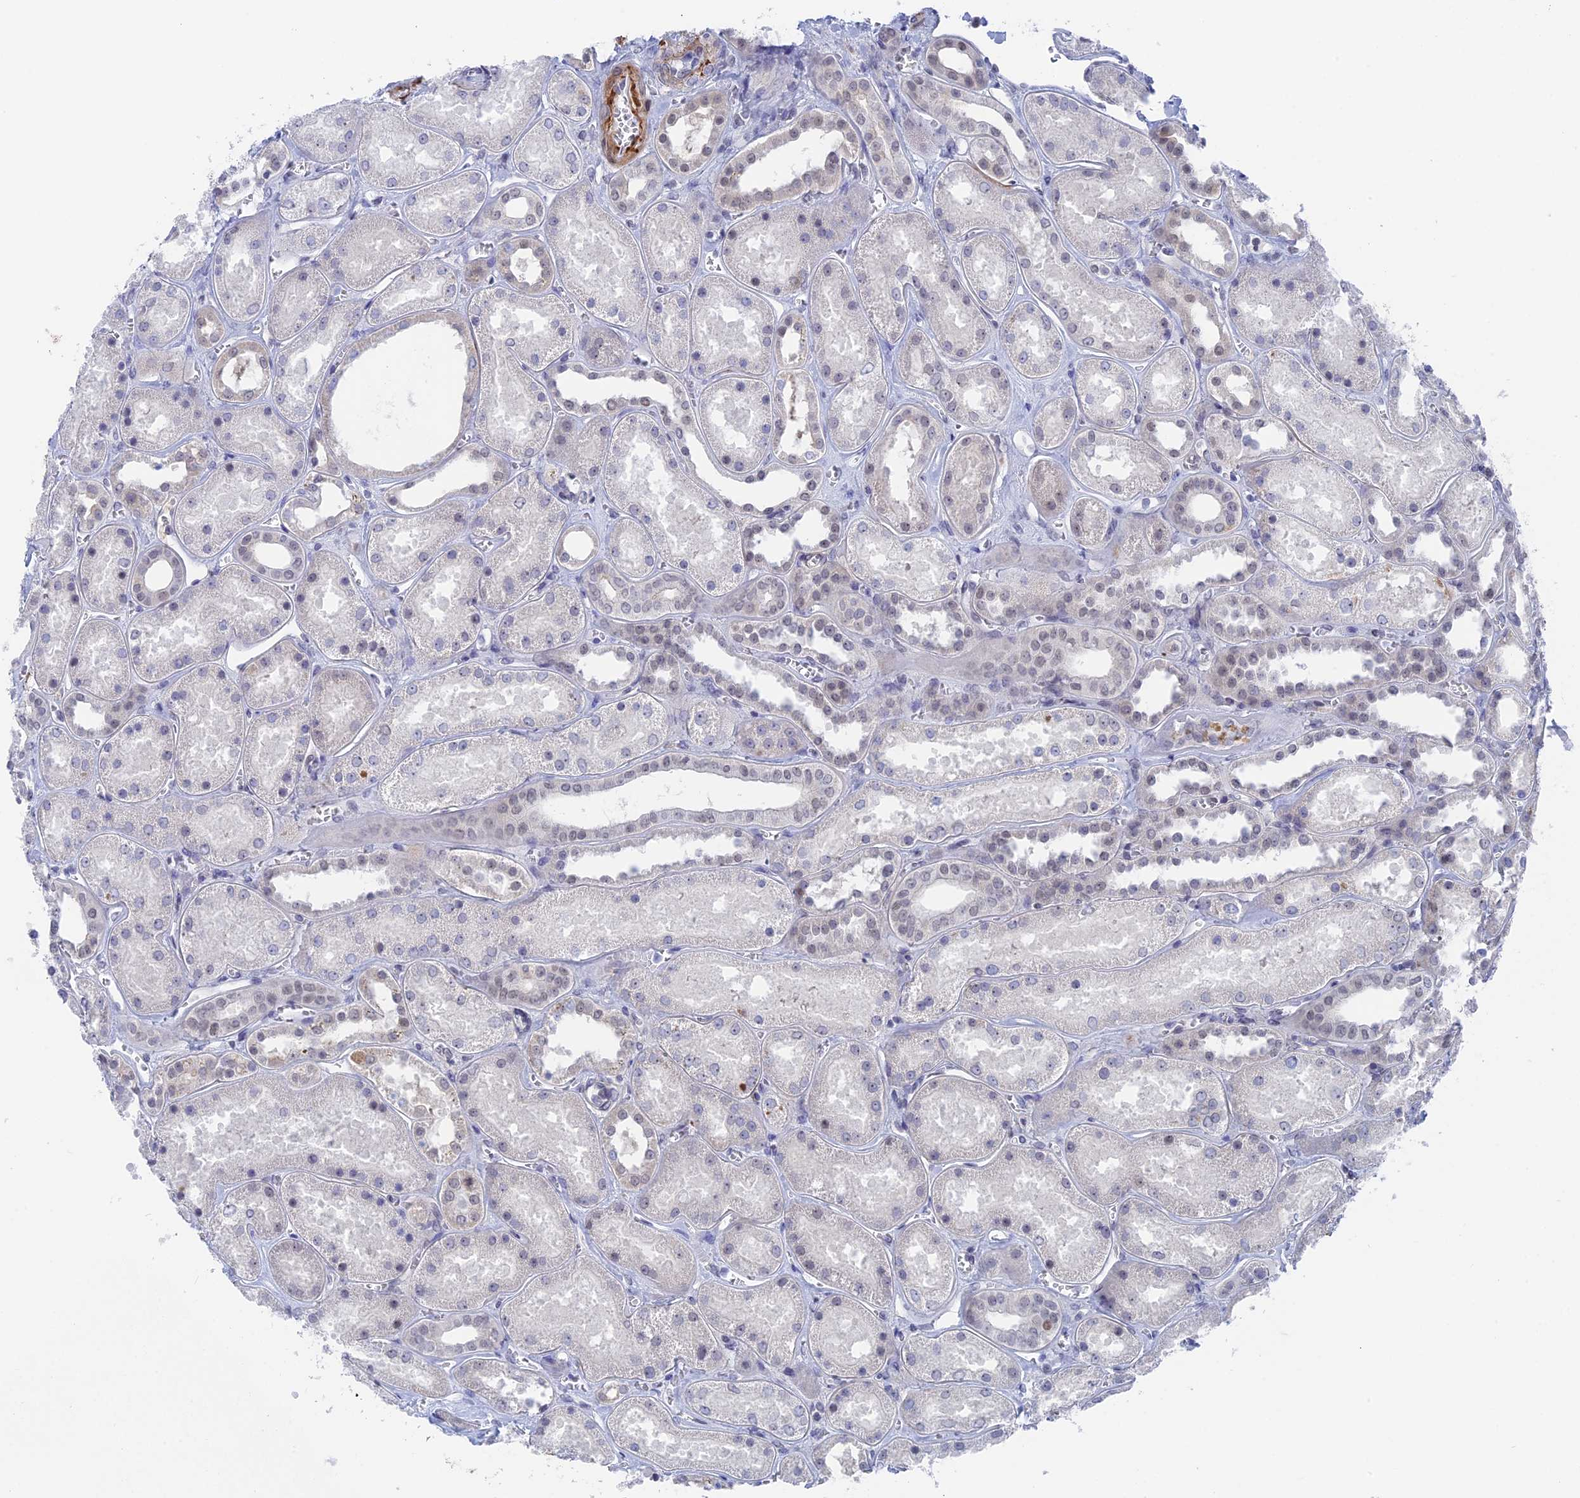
{"staining": {"intensity": "weak", "quantity": "25%-75%", "location": "nuclear"}, "tissue": "kidney", "cell_type": "Cells in glomeruli", "image_type": "normal", "snomed": [{"axis": "morphology", "description": "Normal tissue, NOS"}, {"axis": "morphology", "description": "Adenocarcinoma, NOS"}, {"axis": "topography", "description": "Kidney"}], "caption": "A brown stain shows weak nuclear staining of a protein in cells in glomeruli of benign kidney.", "gene": "BRD2", "patient": {"sex": "female", "age": 68}}